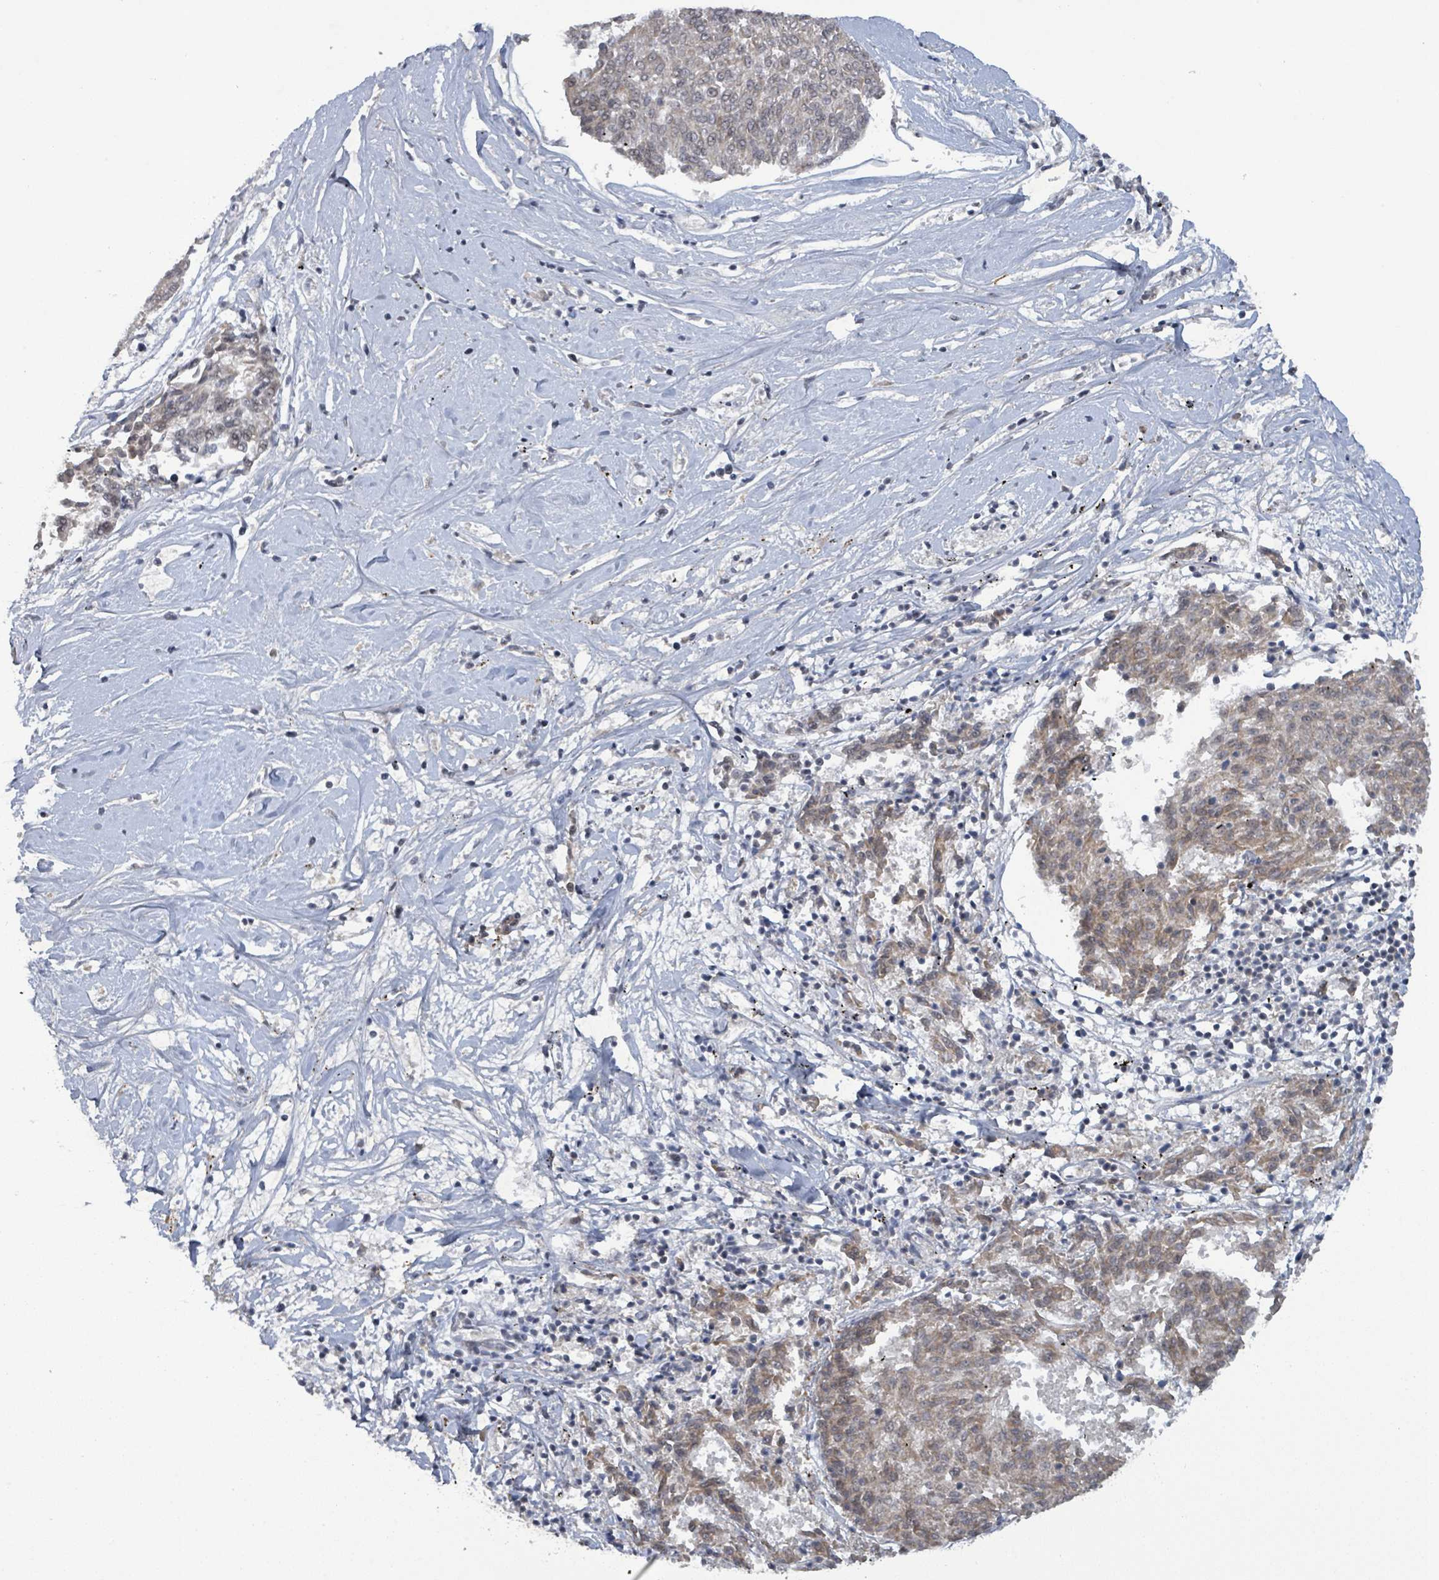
{"staining": {"intensity": "weak", "quantity": "<25%", "location": "cytoplasmic/membranous,nuclear"}, "tissue": "melanoma", "cell_type": "Tumor cells", "image_type": "cancer", "snomed": [{"axis": "morphology", "description": "Malignant melanoma, NOS"}, {"axis": "topography", "description": "Skin"}], "caption": "Immunohistochemical staining of human malignant melanoma reveals no significant staining in tumor cells. (IHC, brightfield microscopy, high magnification).", "gene": "BANP", "patient": {"sex": "female", "age": 72}}